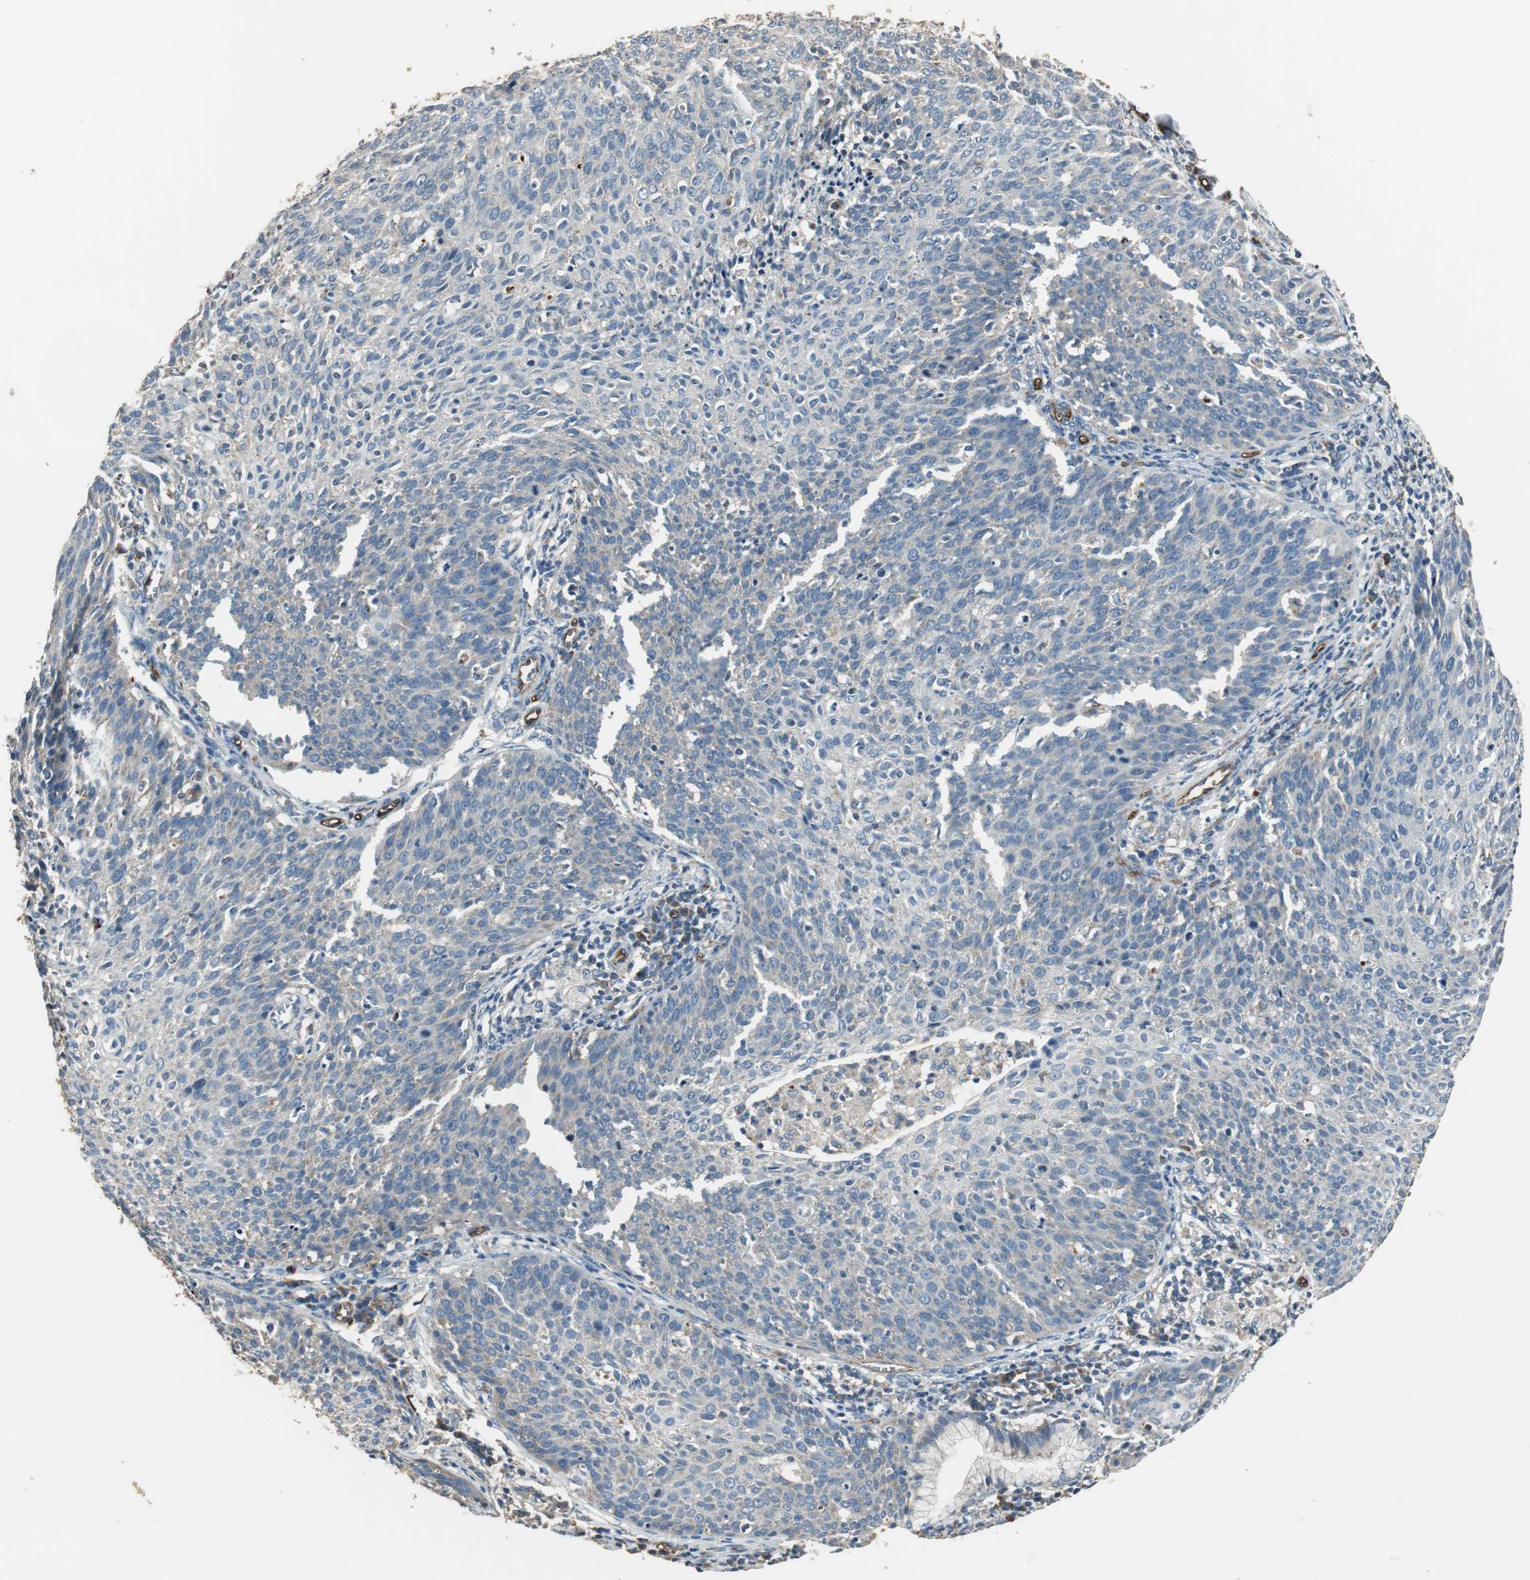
{"staining": {"intensity": "weak", "quantity": ">75%", "location": "cytoplasmic/membranous"}, "tissue": "cervical cancer", "cell_type": "Tumor cells", "image_type": "cancer", "snomed": [{"axis": "morphology", "description": "Squamous cell carcinoma, NOS"}, {"axis": "topography", "description": "Cervix"}], "caption": "Protein expression analysis of cervical cancer (squamous cell carcinoma) demonstrates weak cytoplasmic/membranous staining in about >75% of tumor cells.", "gene": "MSTO1", "patient": {"sex": "female", "age": 38}}